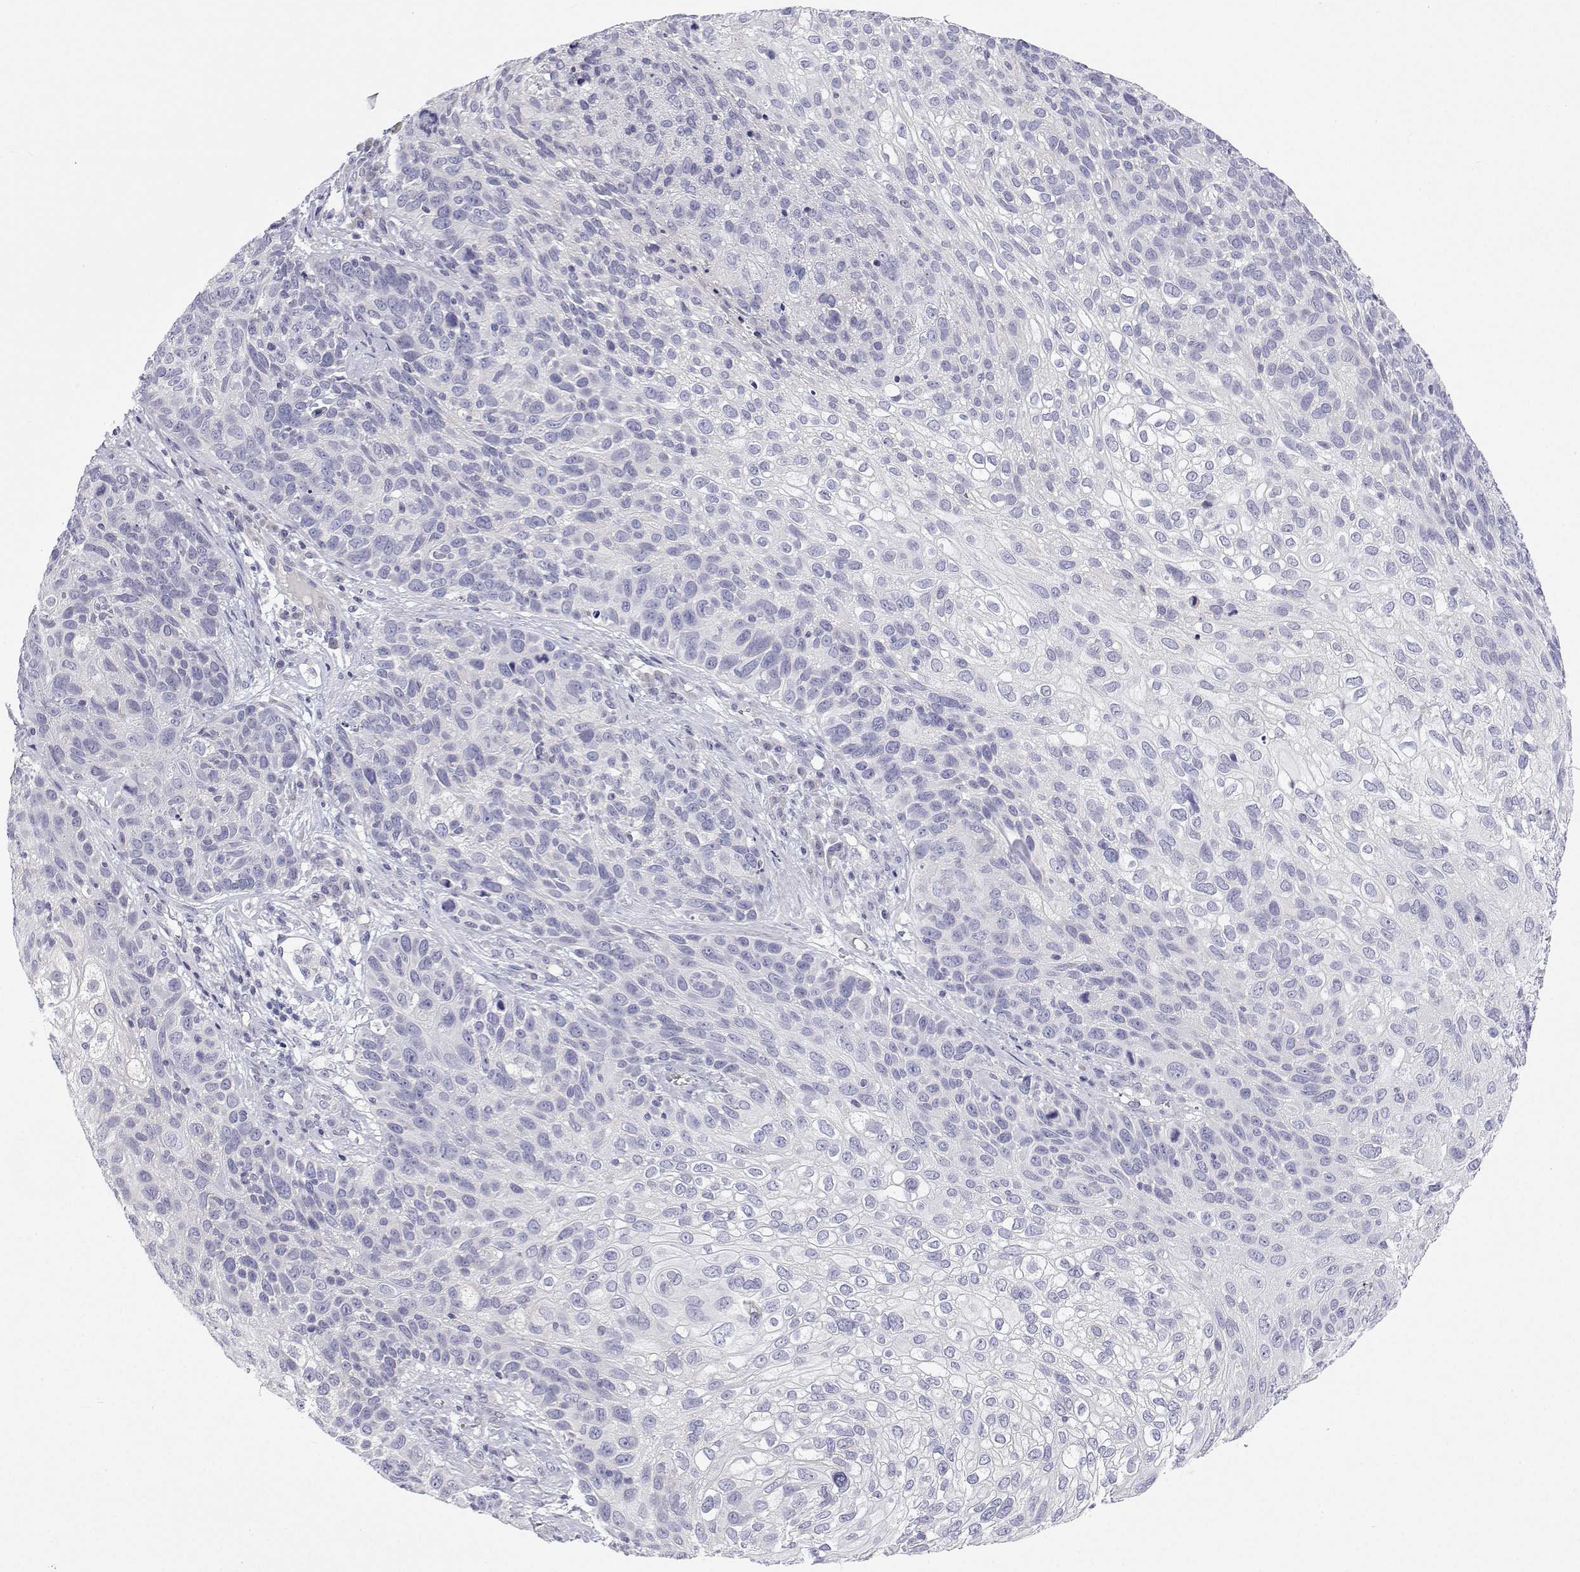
{"staining": {"intensity": "negative", "quantity": "none", "location": "none"}, "tissue": "skin cancer", "cell_type": "Tumor cells", "image_type": "cancer", "snomed": [{"axis": "morphology", "description": "Squamous cell carcinoma, NOS"}, {"axis": "topography", "description": "Skin"}], "caption": "The micrograph displays no staining of tumor cells in squamous cell carcinoma (skin). (Brightfield microscopy of DAB immunohistochemistry (IHC) at high magnification).", "gene": "ANKRD65", "patient": {"sex": "male", "age": 92}}